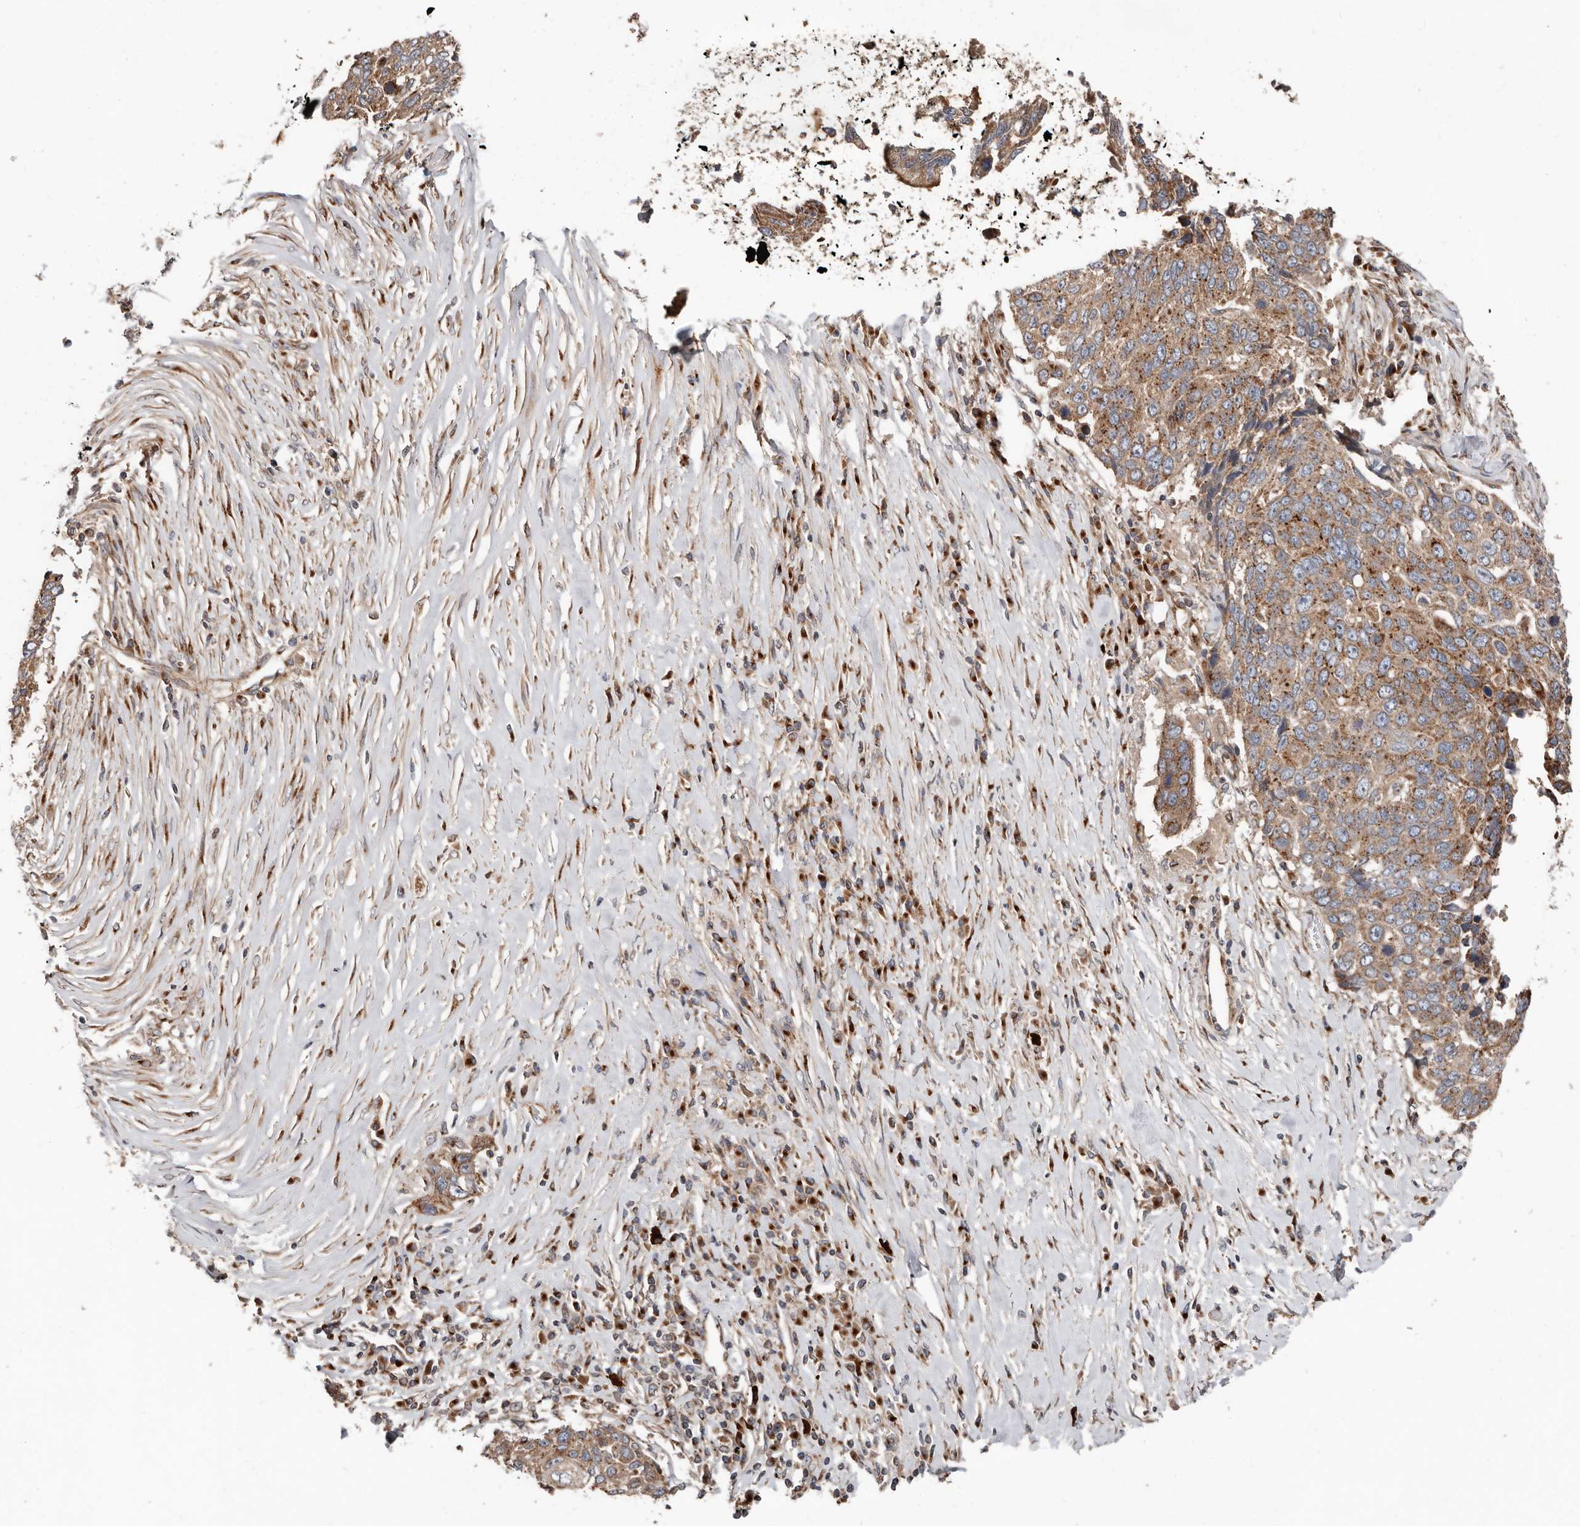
{"staining": {"intensity": "moderate", "quantity": ">75%", "location": "cytoplasmic/membranous"}, "tissue": "lung cancer", "cell_type": "Tumor cells", "image_type": "cancer", "snomed": [{"axis": "morphology", "description": "Squamous cell carcinoma, NOS"}, {"axis": "topography", "description": "Lung"}], "caption": "This photomicrograph displays lung cancer stained with immunohistochemistry to label a protein in brown. The cytoplasmic/membranous of tumor cells show moderate positivity for the protein. Nuclei are counter-stained blue.", "gene": "COG1", "patient": {"sex": "male", "age": 66}}